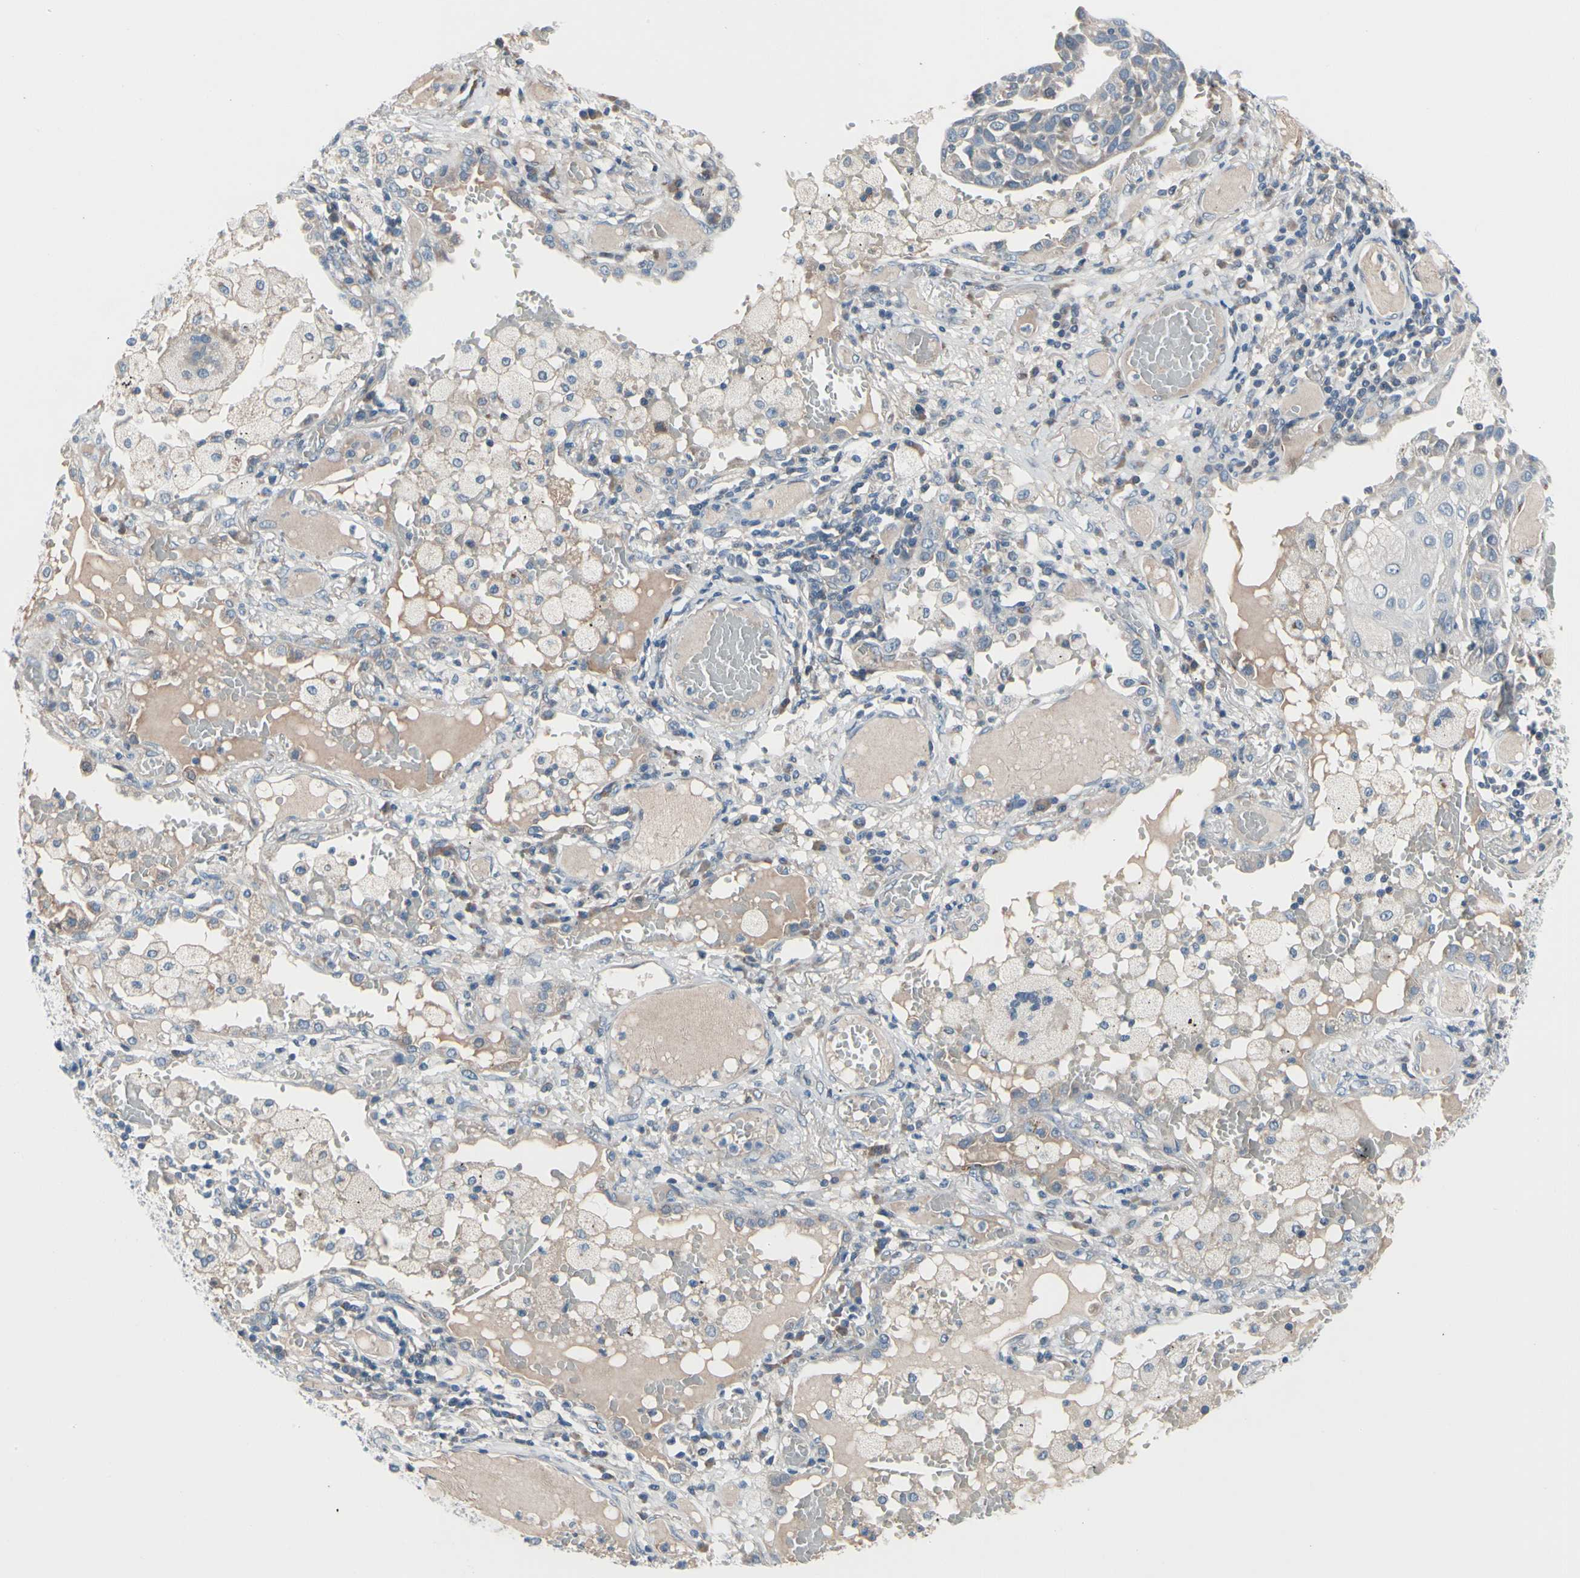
{"staining": {"intensity": "weak", "quantity": "<25%", "location": "cytoplasmic/membranous"}, "tissue": "lung cancer", "cell_type": "Tumor cells", "image_type": "cancer", "snomed": [{"axis": "morphology", "description": "Squamous cell carcinoma, NOS"}, {"axis": "topography", "description": "Lung"}], "caption": "Immunohistochemistry (IHC) of lung cancer demonstrates no staining in tumor cells.", "gene": "PGR", "patient": {"sex": "male", "age": 71}}